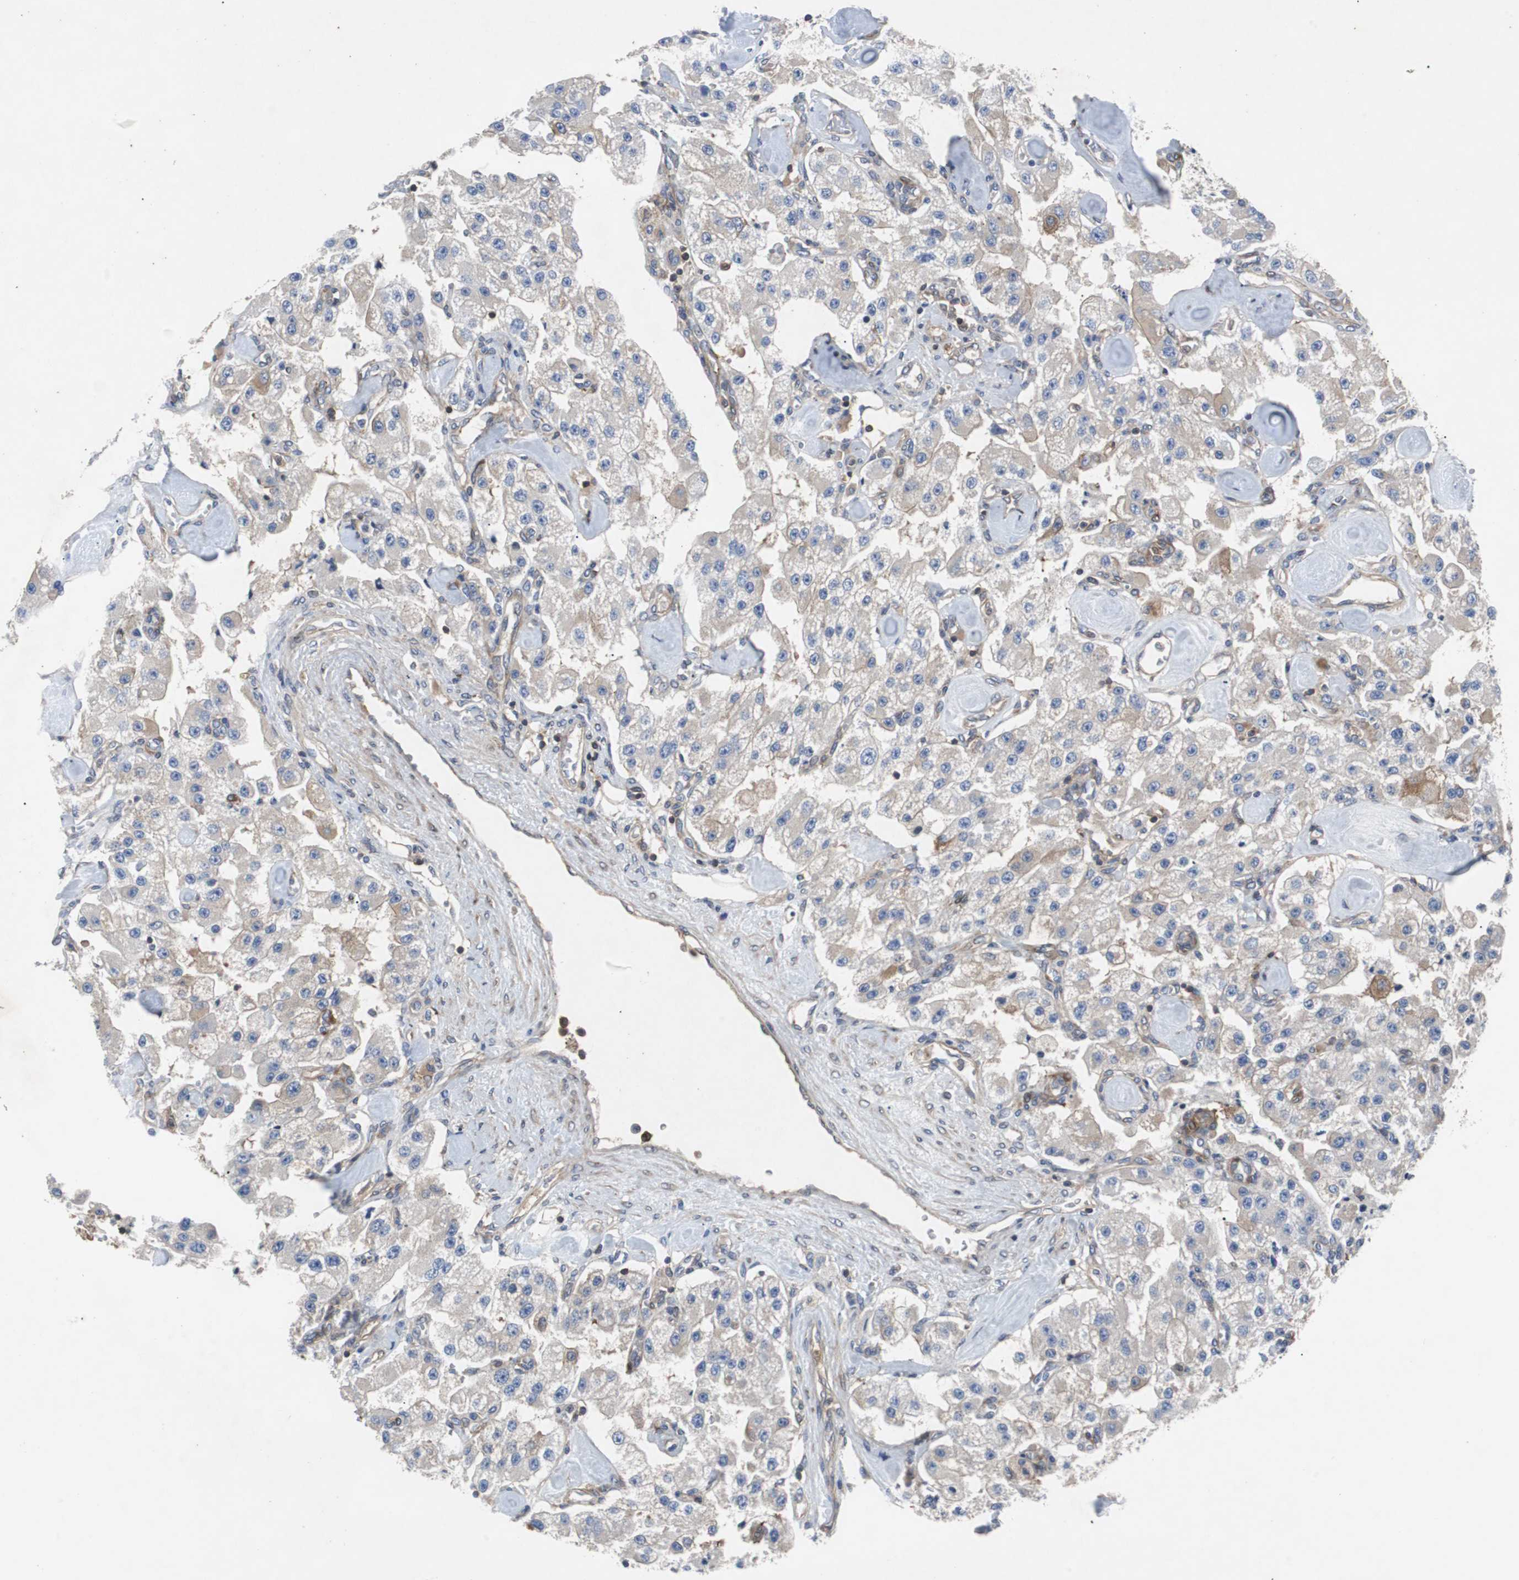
{"staining": {"intensity": "weak", "quantity": "<25%", "location": "cytoplasmic/membranous"}, "tissue": "carcinoid", "cell_type": "Tumor cells", "image_type": "cancer", "snomed": [{"axis": "morphology", "description": "Carcinoid, malignant, NOS"}, {"axis": "topography", "description": "Pancreas"}], "caption": "Tumor cells show no significant protein expression in carcinoid. (DAB (3,3'-diaminobenzidine) IHC visualized using brightfield microscopy, high magnification).", "gene": "GYS1", "patient": {"sex": "male", "age": 41}}